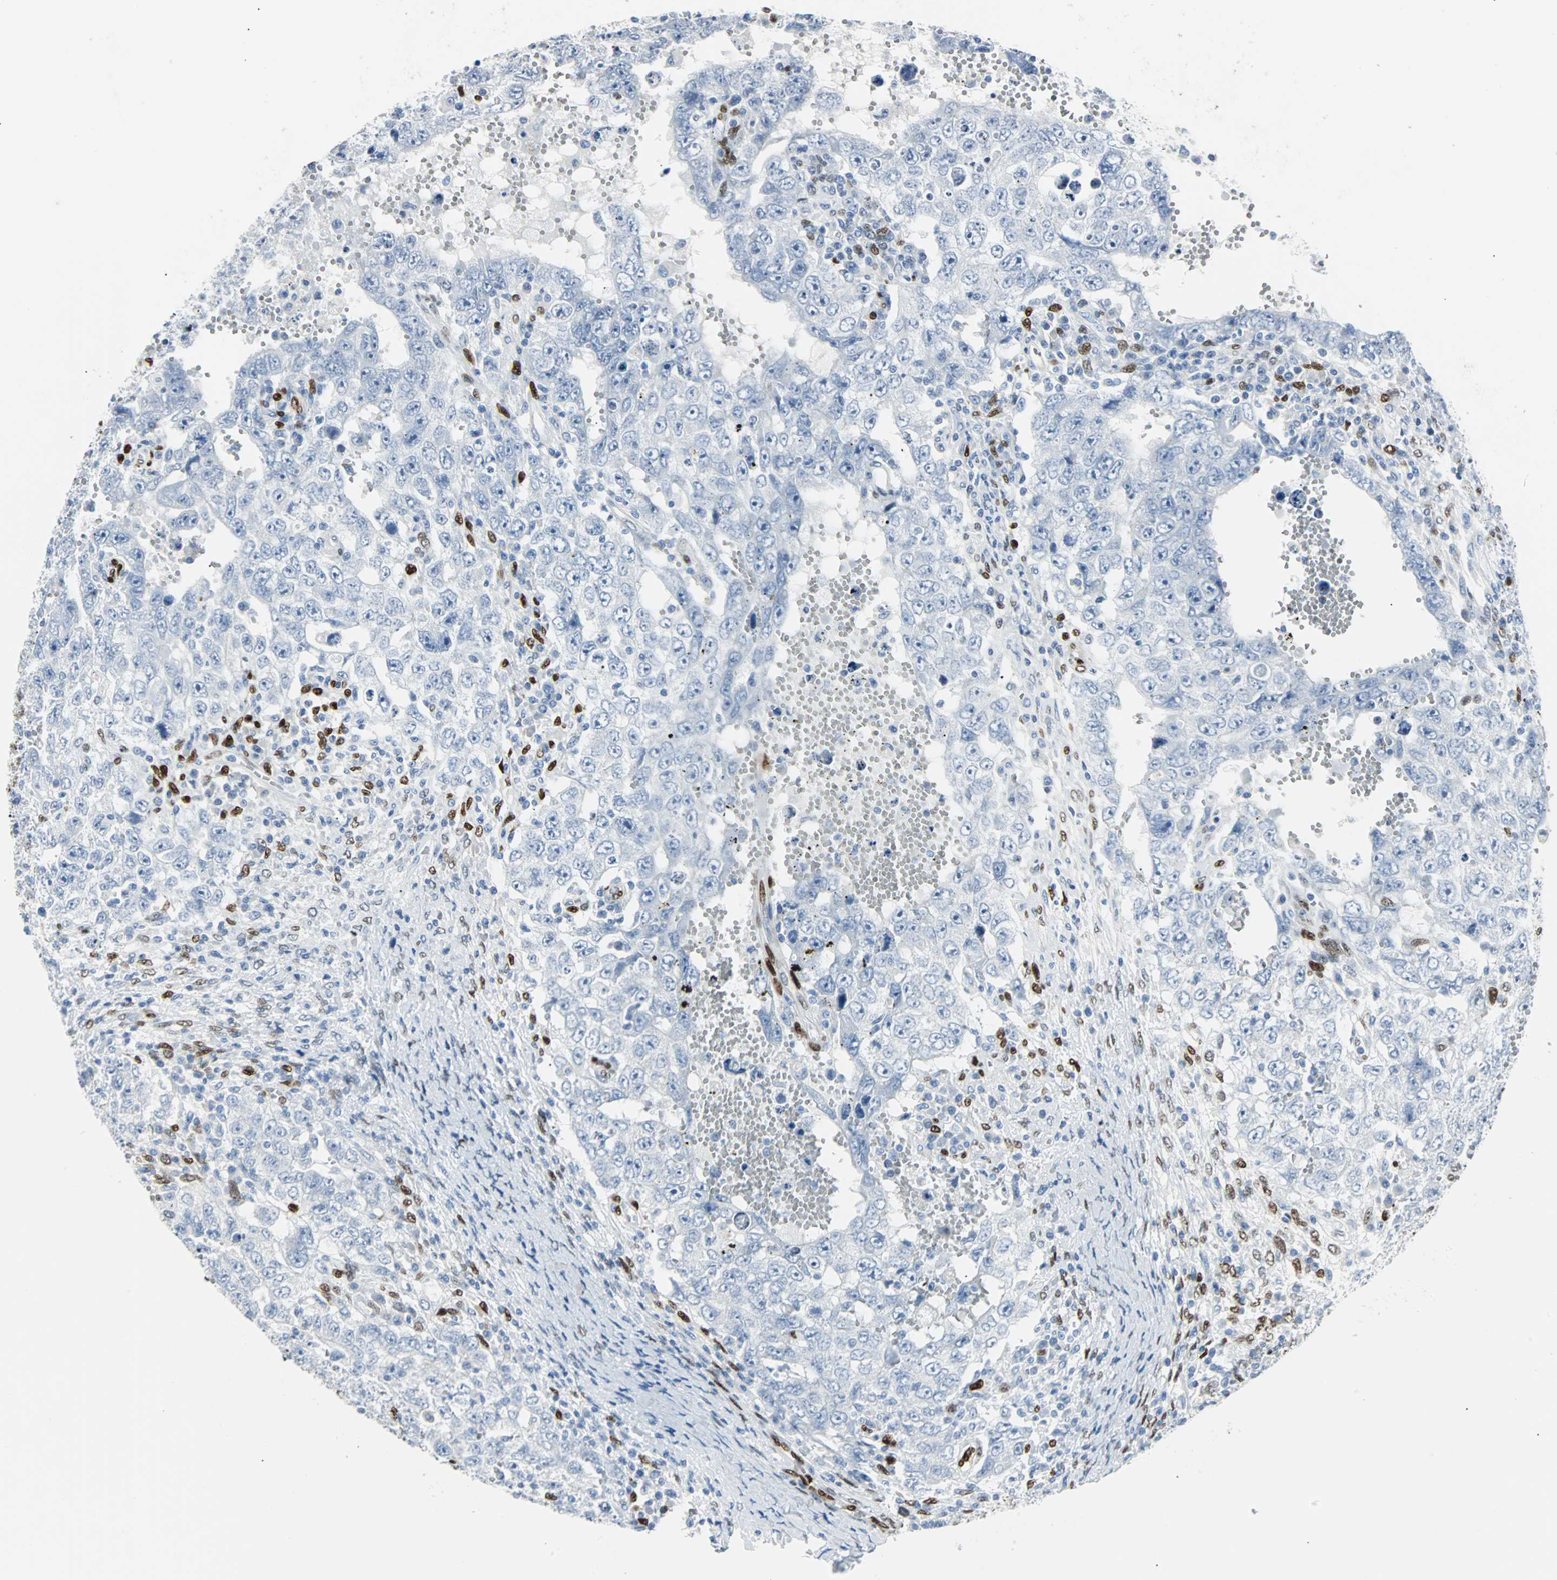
{"staining": {"intensity": "negative", "quantity": "none", "location": "none"}, "tissue": "testis cancer", "cell_type": "Tumor cells", "image_type": "cancer", "snomed": [{"axis": "morphology", "description": "Carcinoma, Embryonal, NOS"}, {"axis": "topography", "description": "Testis"}], "caption": "Histopathology image shows no significant protein positivity in tumor cells of testis cancer (embryonal carcinoma).", "gene": "IL33", "patient": {"sex": "male", "age": 26}}